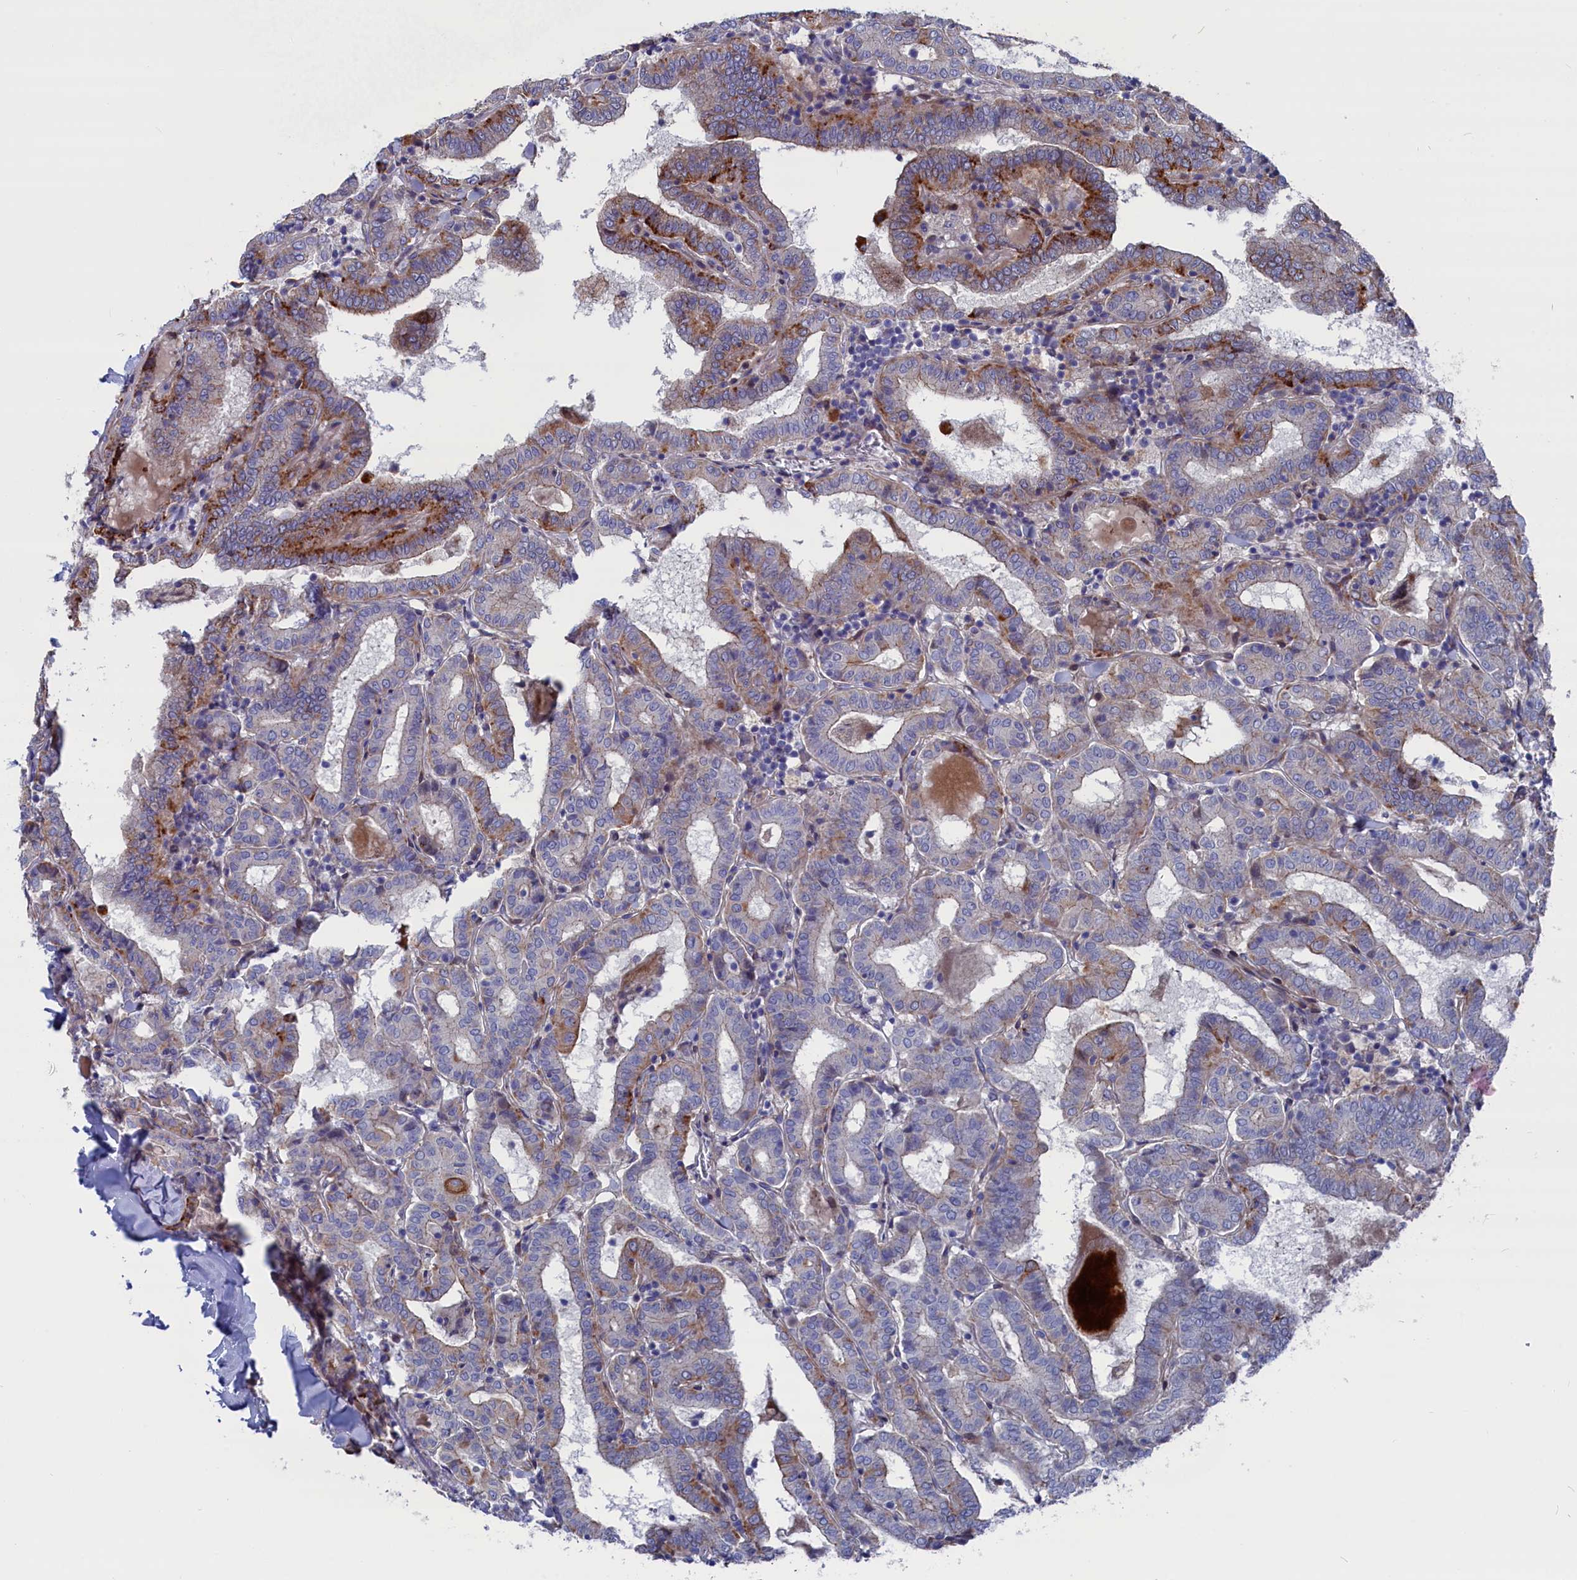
{"staining": {"intensity": "moderate", "quantity": "<25%", "location": "cytoplasmic/membranous"}, "tissue": "thyroid cancer", "cell_type": "Tumor cells", "image_type": "cancer", "snomed": [{"axis": "morphology", "description": "Papillary adenocarcinoma, NOS"}, {"axis": "topography", "description": "Thyroid gland"}], "caption": "Protein expression analysis of thyroid papillary adenocarcinoma demonstrates moderate cytoplasmic/membranous expression in approximately <25% of tumor cells.", "gene": "NUDT7", "patient": {"sex": "female", "age": 72}}